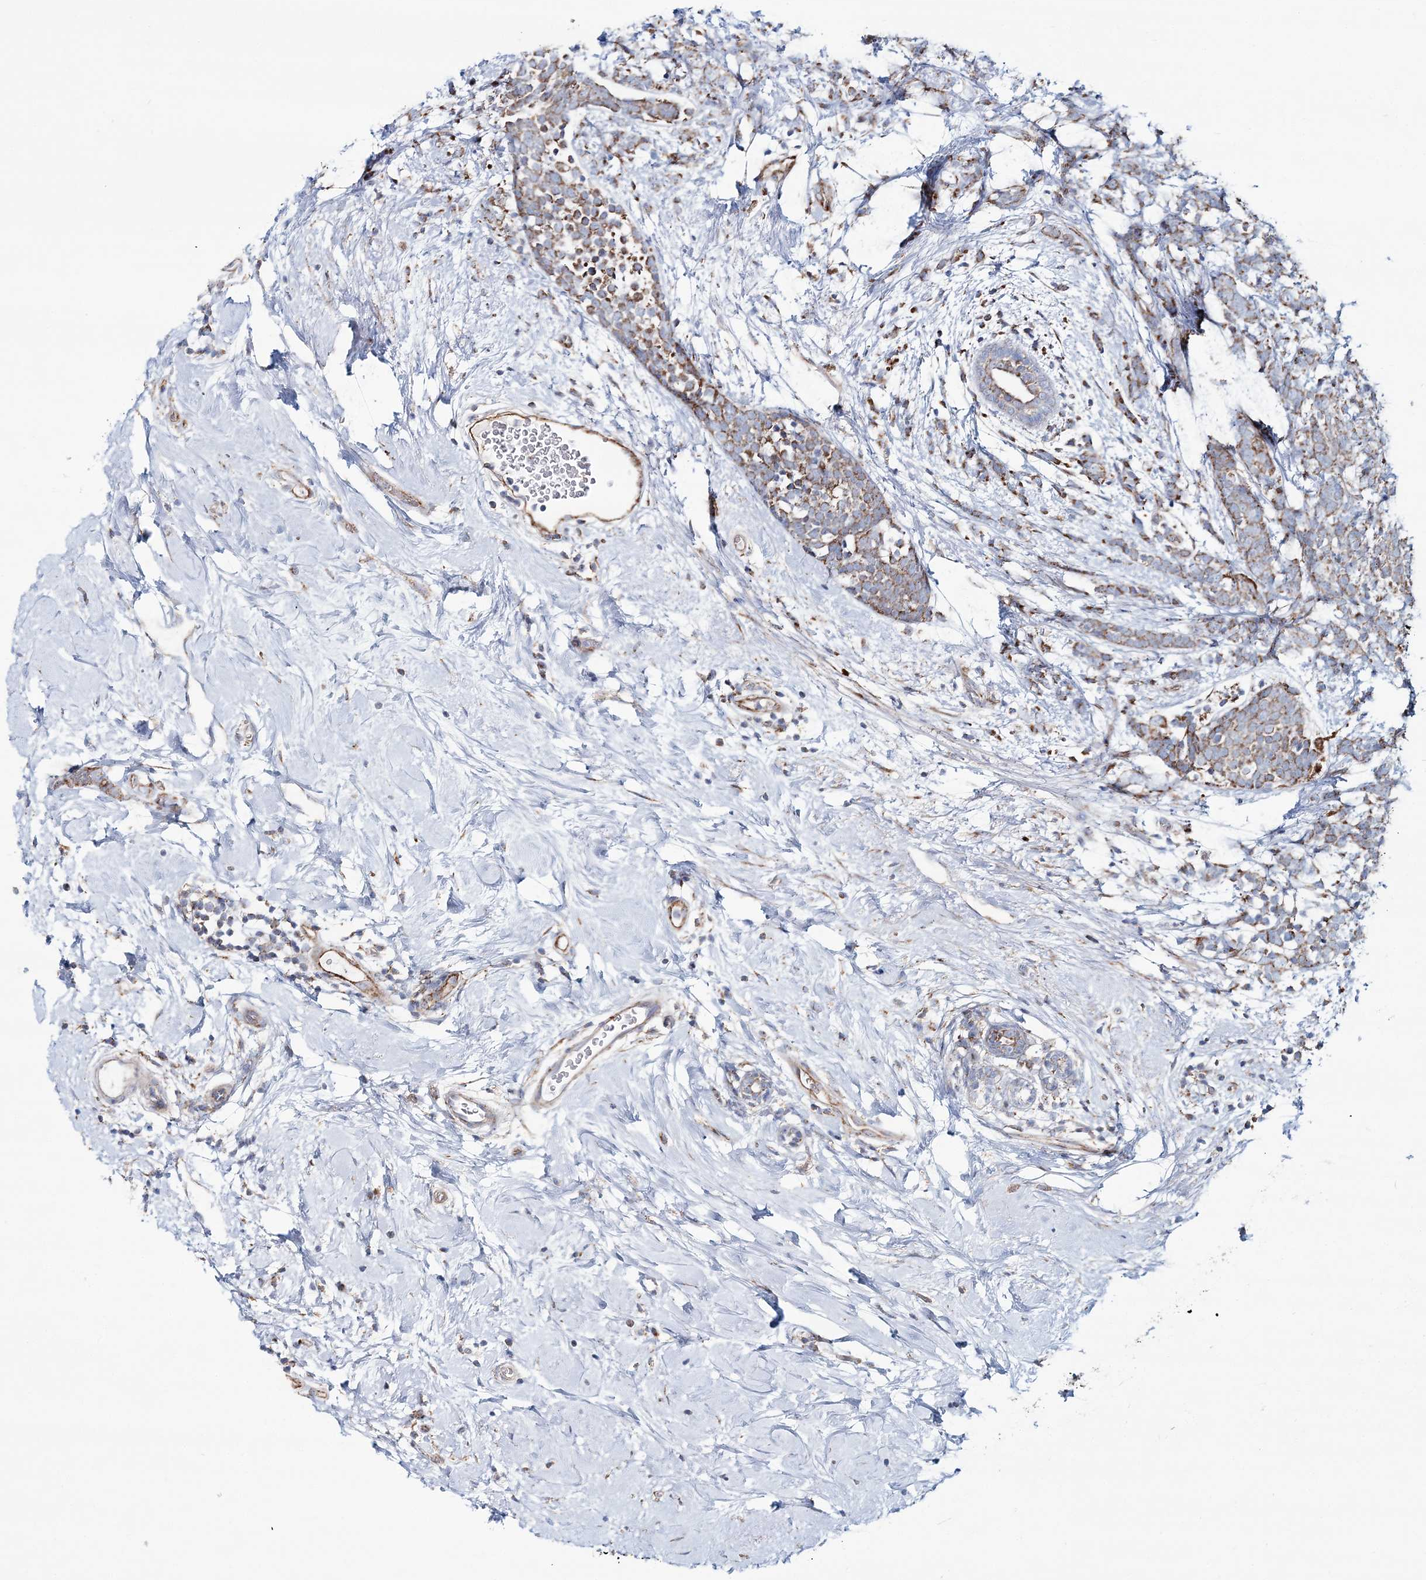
{"staining": {"intensity": "moderate", "quantity": "25%-75%", "location": "cytoplasmic/membranous"}, "tissue": "breast cancer", "cell_type": "Tumor cells", "image_type": "cancer", "snomed": [{"axis": "morphology", "description": "Lobular carcinoma"}, {"axis": "topography", "description": "Breast"}], "caption": "DAB (3,3'-diaminobenzidine) immunohistochemical staining of breast lobular carcinoma displays moderate cytoplasmic/membranous protein positivity in about 25%-75% of tumor cells.", "gene": "ARHGAP6", "patient": {"sex": "female", "age": 58}}